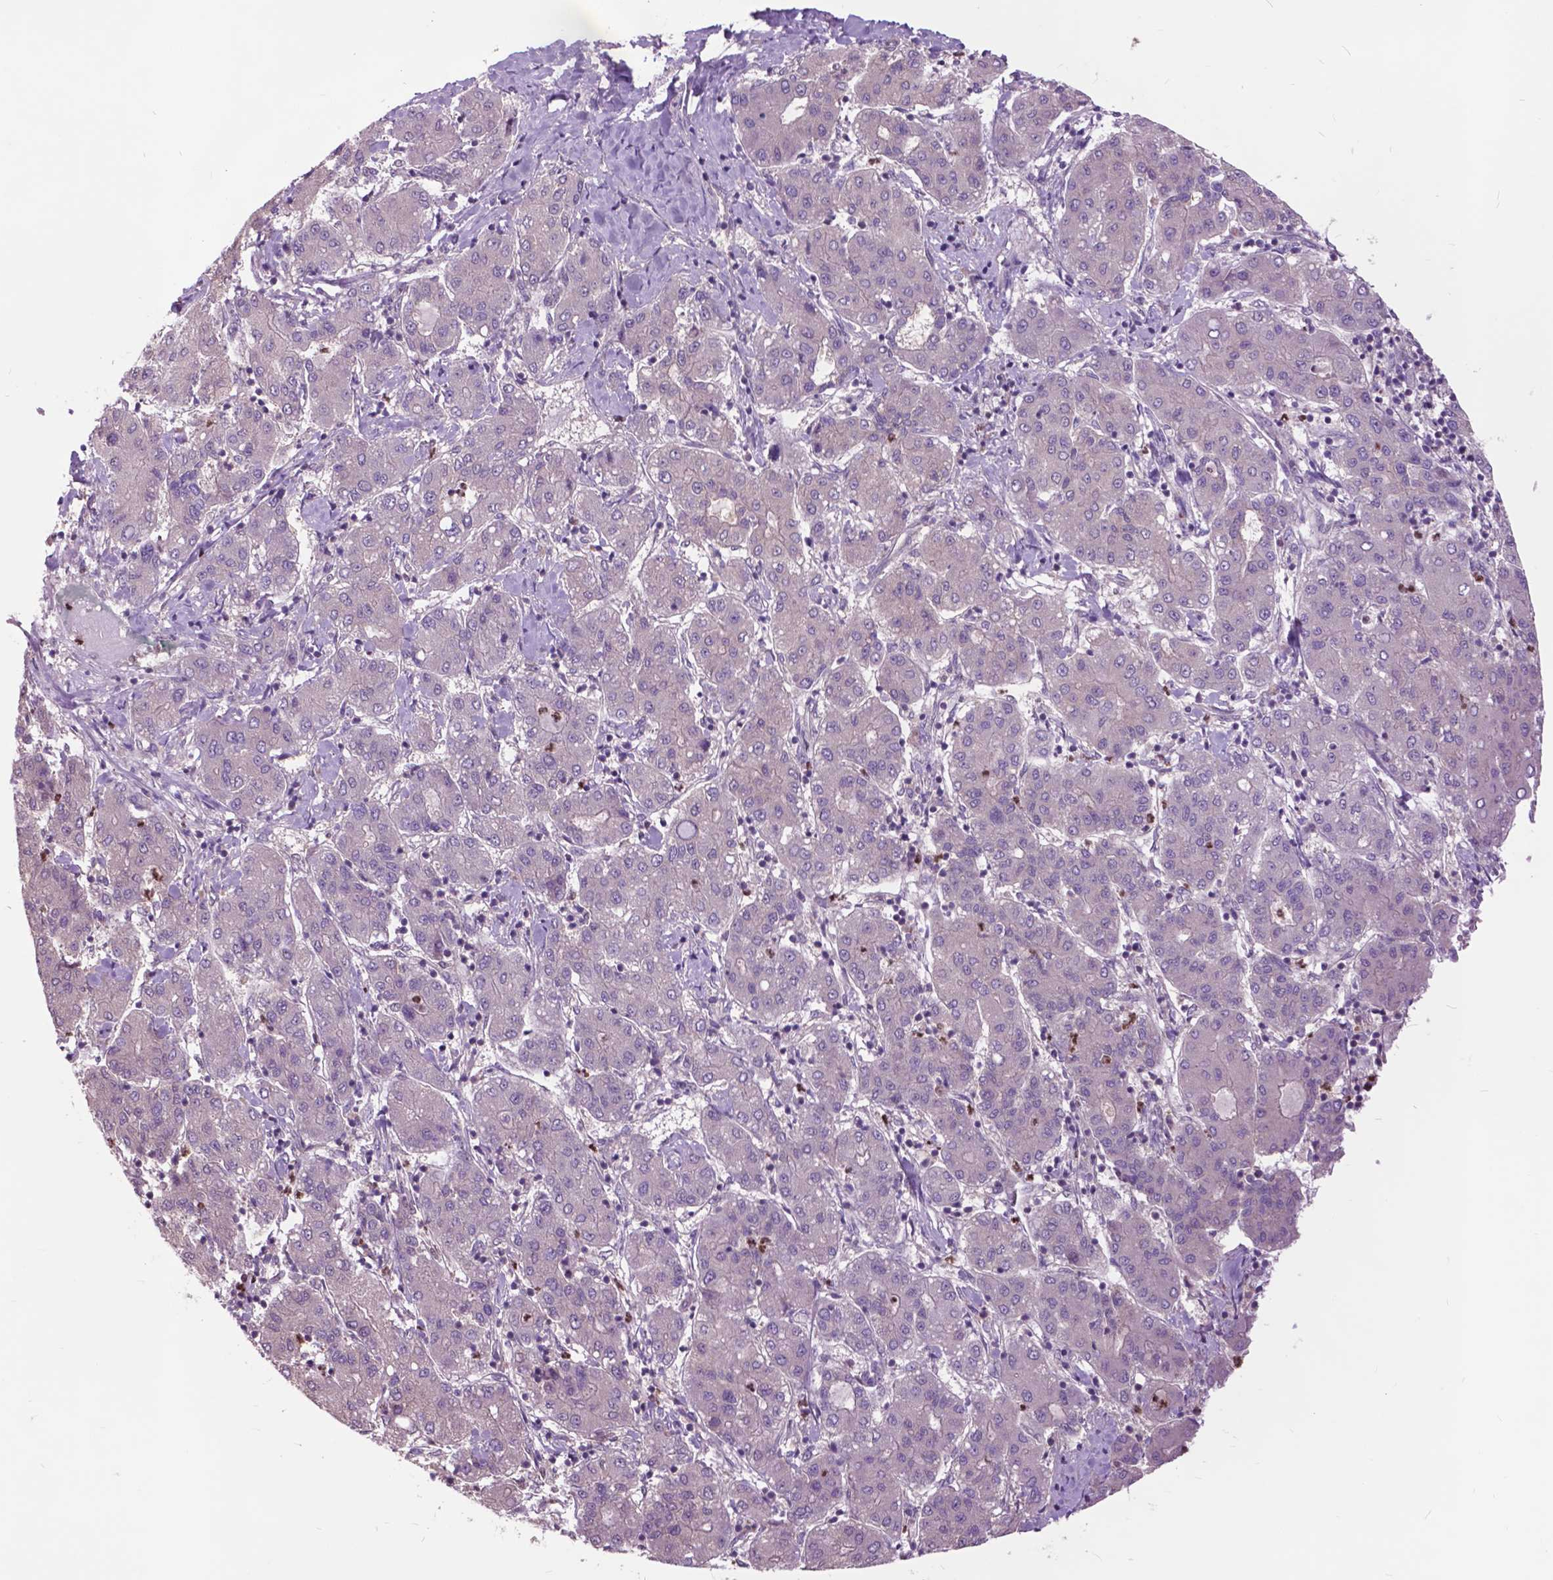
{"staining": {"intensity": "negative", "quantity": "none", "location": "none"}, "tissue": "liver cancer", "cell_type": "Tumor cells", "image_type": "cancer", "snomed": [{"axis": "morphology", "description": "Carcinoma, Hepatocellular, NOS"}, {"axis": "topography", "description": "Liver"}], "caption": "Histopathology image shows no protein expression in tumor cells of hepatocellular carcinoma (liver) tissue. (Immunohistochemistry, brightfield microscopy, high magnification).", "gene": "ARAF", "patient": {"sex": "male", "age": 65}}